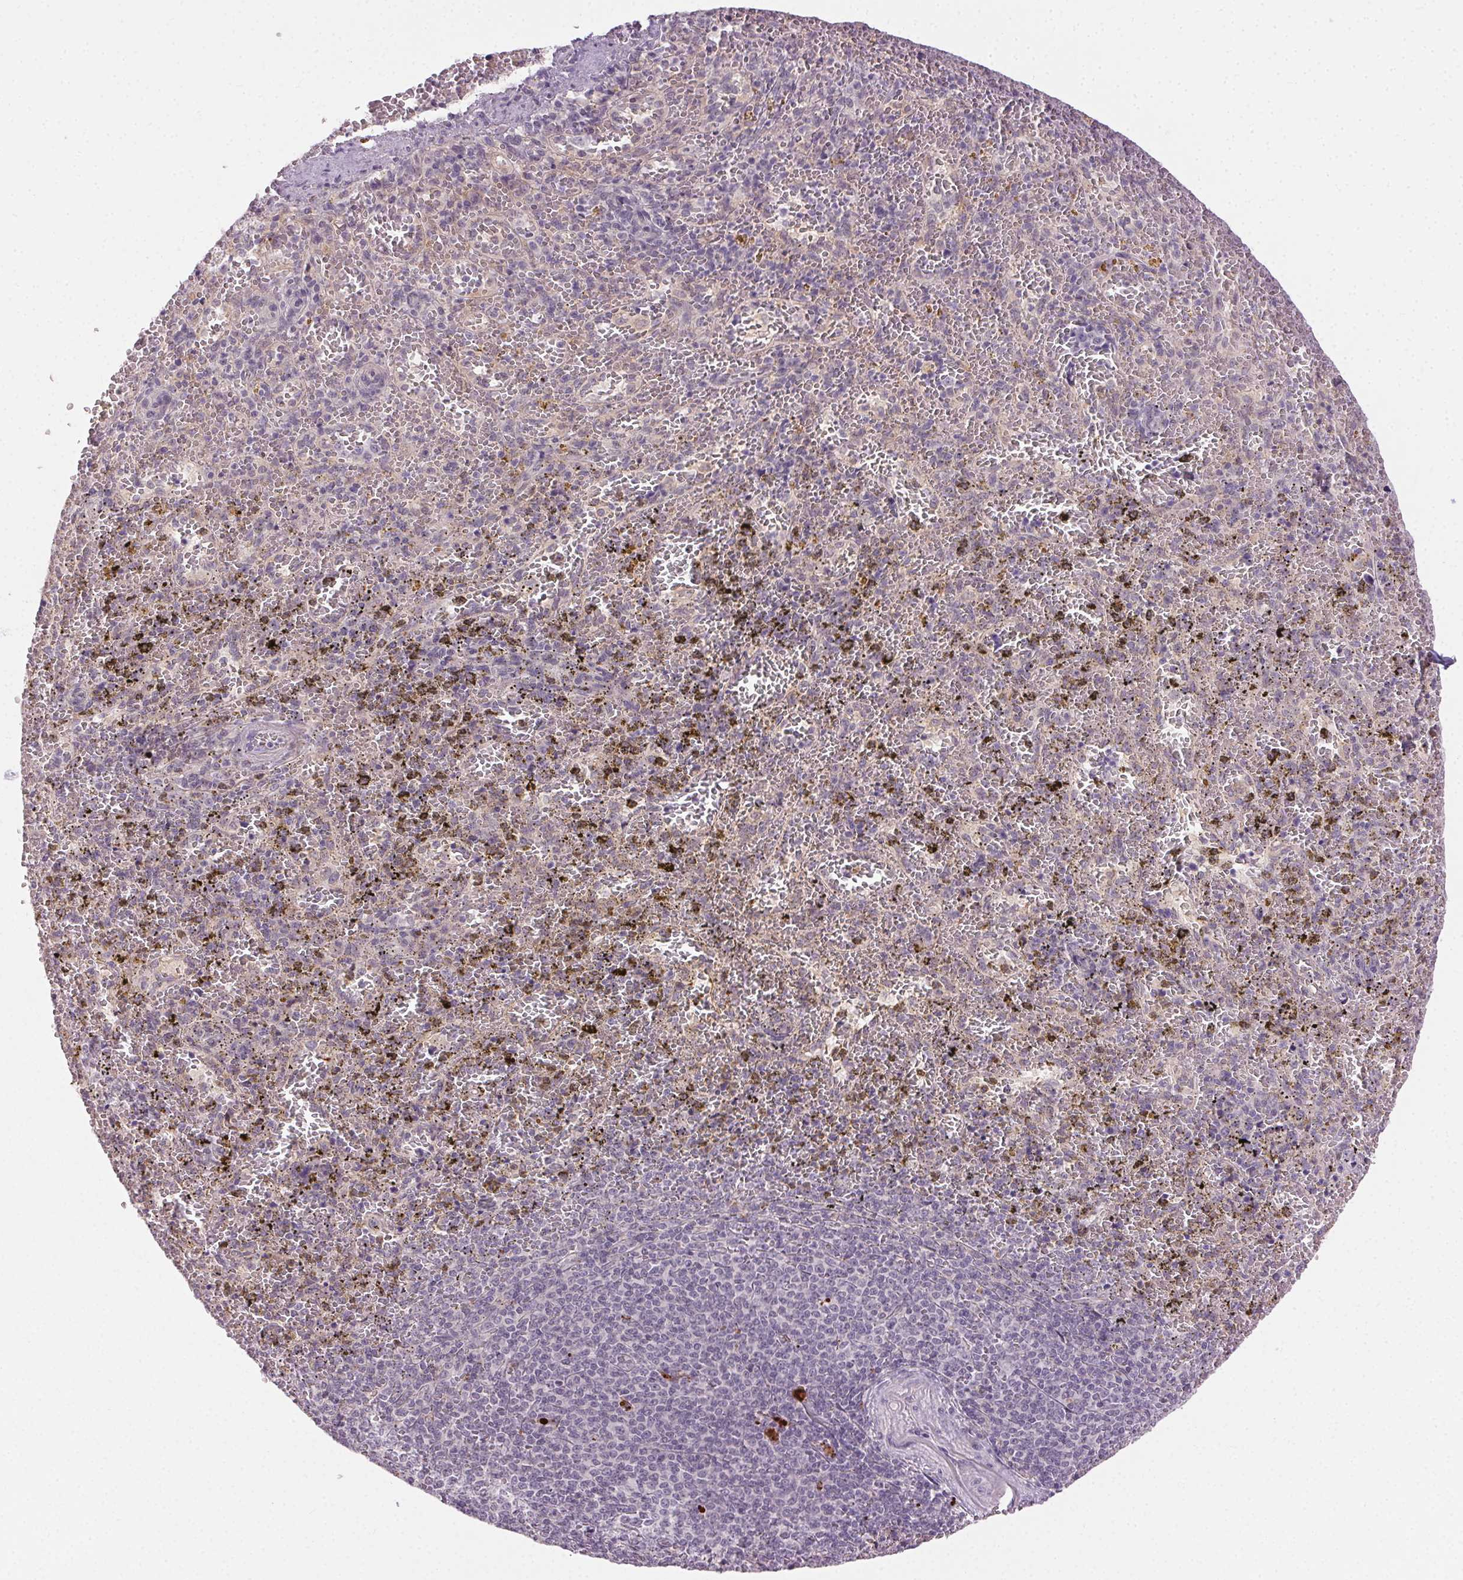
{"staining": {"intensity": "negative", "quantity": "none", "location": "none"}, "tissue": "spleen", "cell_type": "Cells in red pulp", "image_type": "normal", "snomed": [{"axis": "morphology", "description": "Normal tissue, NOS"}, {"axis": "topography", "description": "Spleen"}], "caption": "Immunohistochemical staining of normal human spleen displays no significant staining in cells in red pulp.", "gene": "FAM168A", "patient": {"sex": "female", "age": 50}}